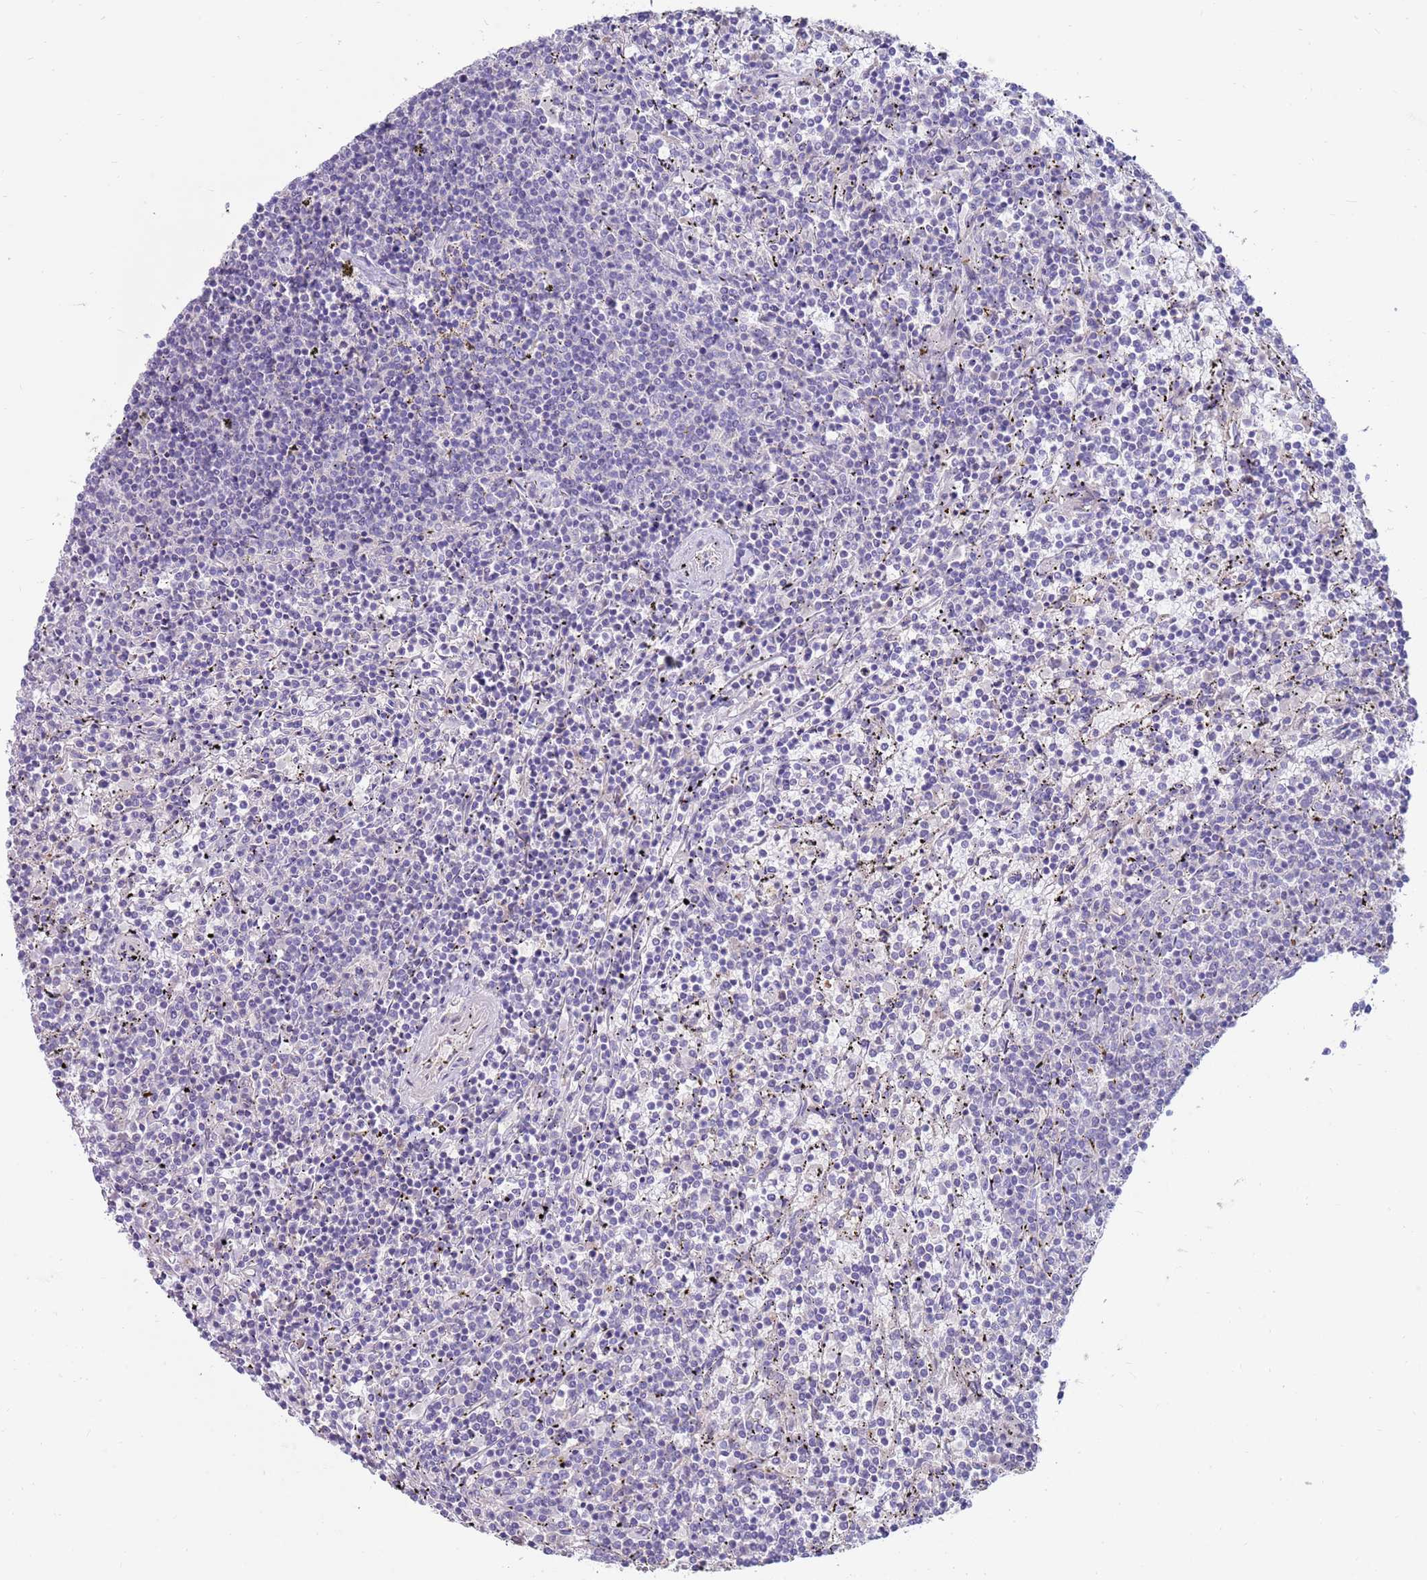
{"staining": {"intensity": "negative", "quantity": "none", "location": "none"}, "tissue": "lymphoma", "cell_type": "Tumor cells", "image_type": "cancer", "snomed": [{"axis": "morphology", "description": "Malignant lymphoma, non-Hodgkin's type, Low grade"}, {"axis": "topography", "description": "Spleen"}], "caption": "Immunohistochemistry histopathology image of neoplastic tissue: lymphoma stained with DAB (3,3'-diaminobenzidine) shows no significant protein expression in tumor cells. Brightfield microscopy of IHC stained with DAB (brown) and hematoxylin (blue), captured at high magnification.", "gene": "SLC44A4", "patient": {"sex": "female", "age": 50}}